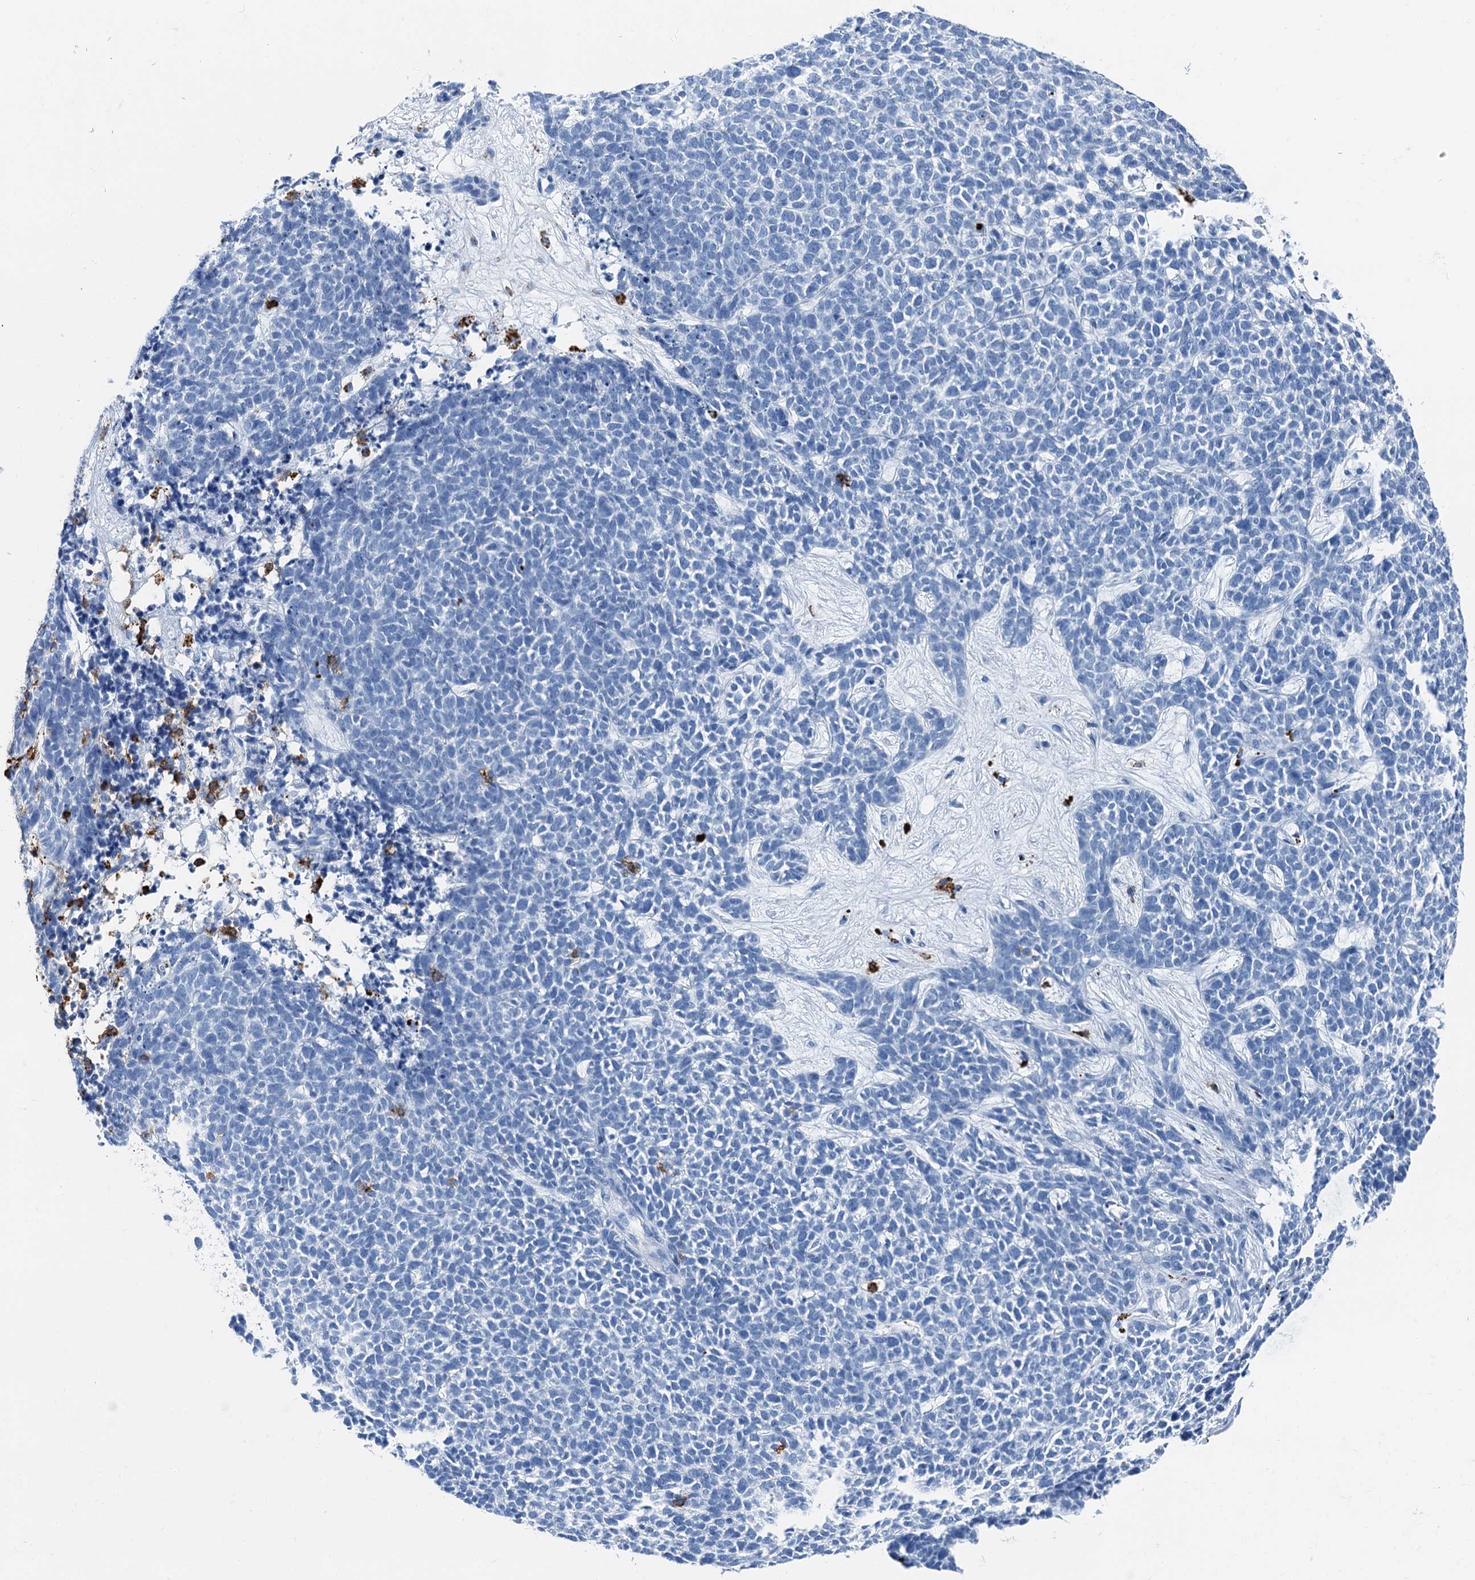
{"staining": {"intensity": "negative", "quantity": "none", "location": "none"}, "tissue": "skin cancer", "cell_type": "Tumor cells", "image_type": "cancer", "snomed": [{"axis": "morphology", "description": "Basal cell carcinoma"}, {"axis": "topography", "description": "Skin"}], "caption": "Immunohistochemistry micrograph of neoplastic tissue: human skin cancer (basal cell carcinoma) stained with DAB displays no significant protein staining in tumor cells.", "gene": "PLAC8", "patient": {"sex": "female", "age": 84}}